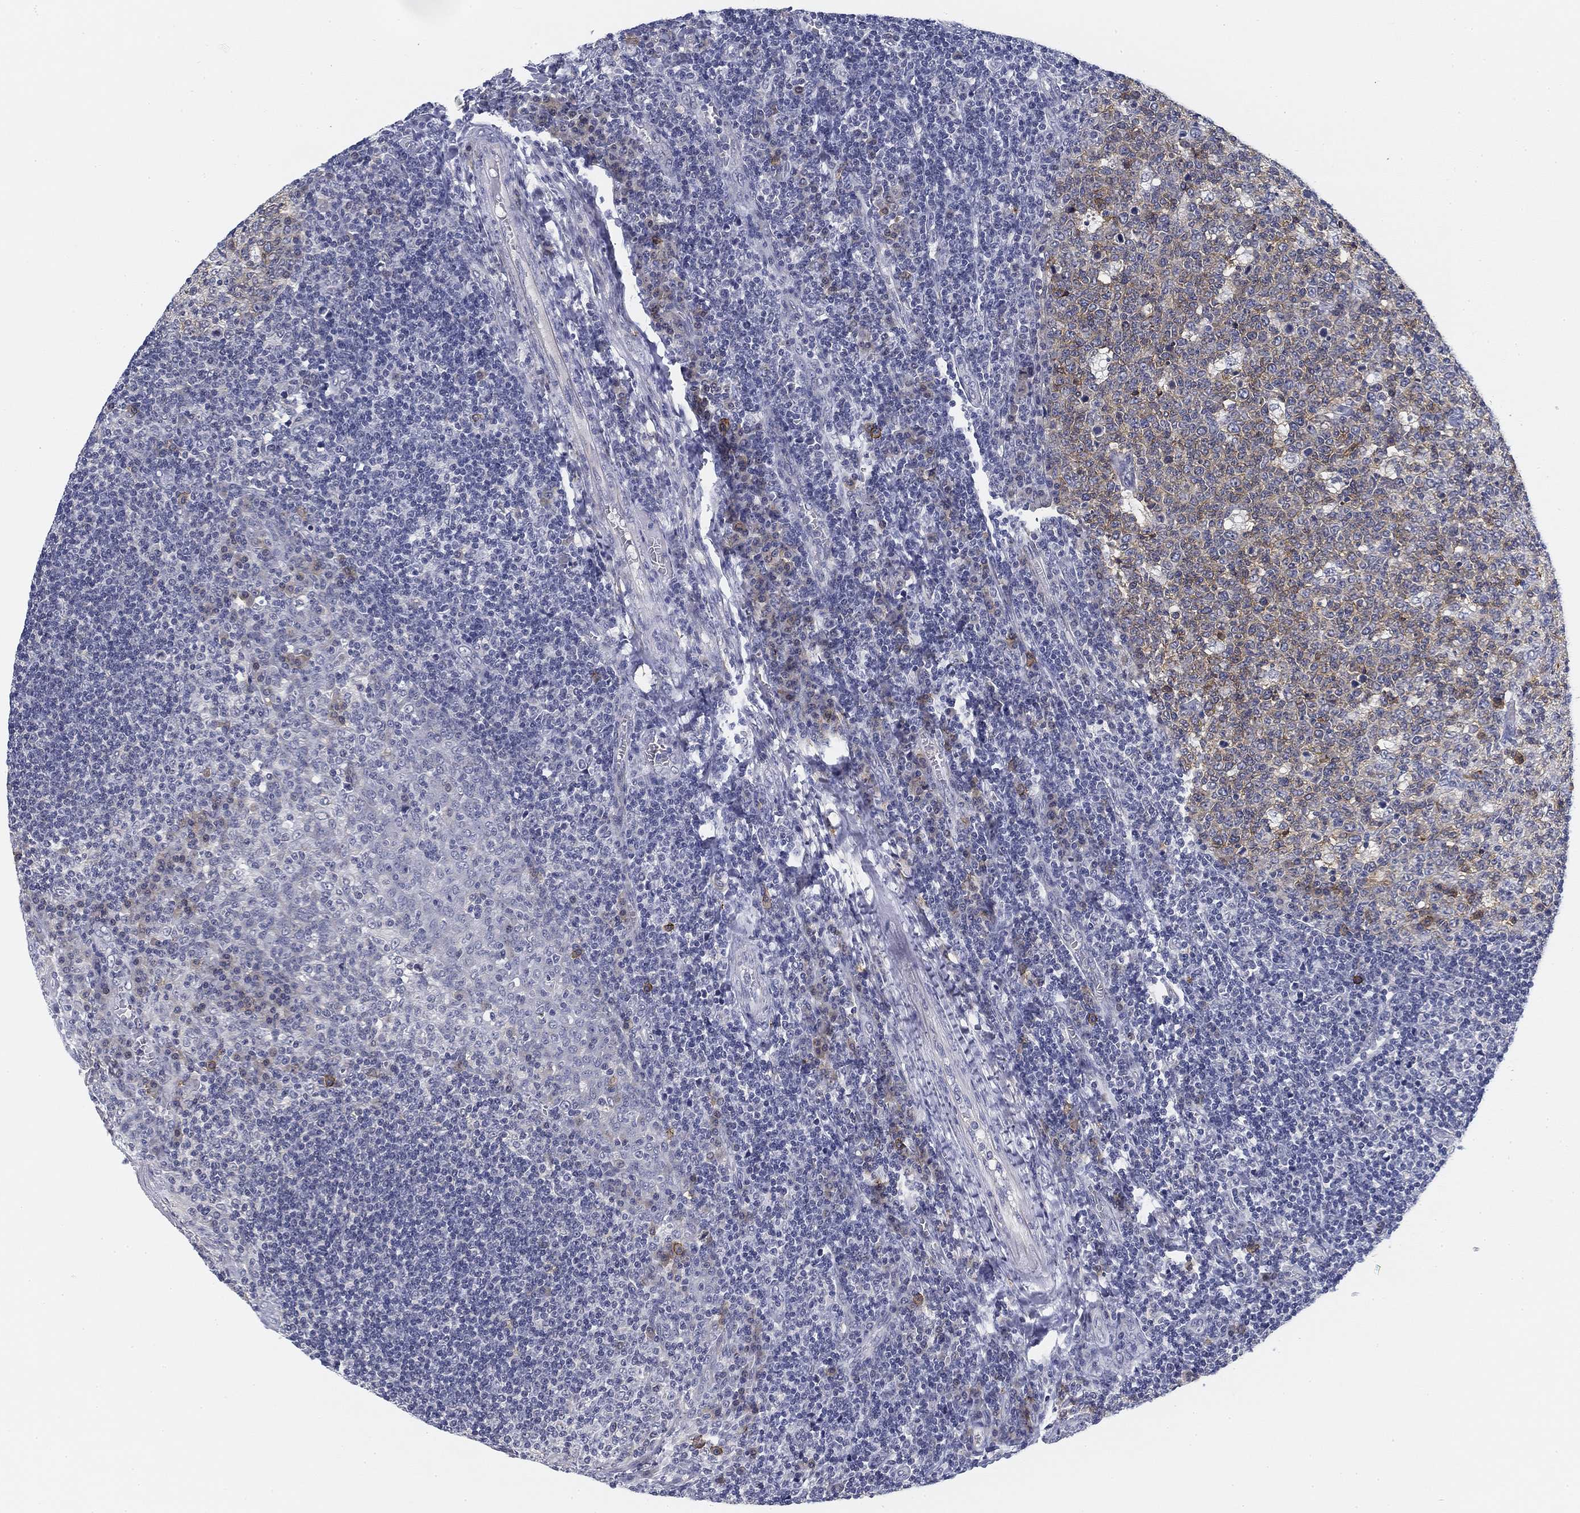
{"staining": {"intensity": "weak", "quantity": "<25%", "location": "cytoplasmic/membranous"}, "tissue": "tonsil", "cell_type": "Germinal center cells", "image_type": "normal", "snomed": [{"axis": "morphology", "description": "Normal tissue, NOS"}, {"axis": "topography", "description": "Tonsil"}], "caption": "Immunohistochemistry (IHC) image of normal tonsil: human tonsil stained with DAB demonstrates no significant protein positivity in germinal center cells. (DAB immunohistochemistry (IHC) with hematoxylin counter stain).", "gene": "SLC2A5", "patient": {"sex": "female", "age": 13}}